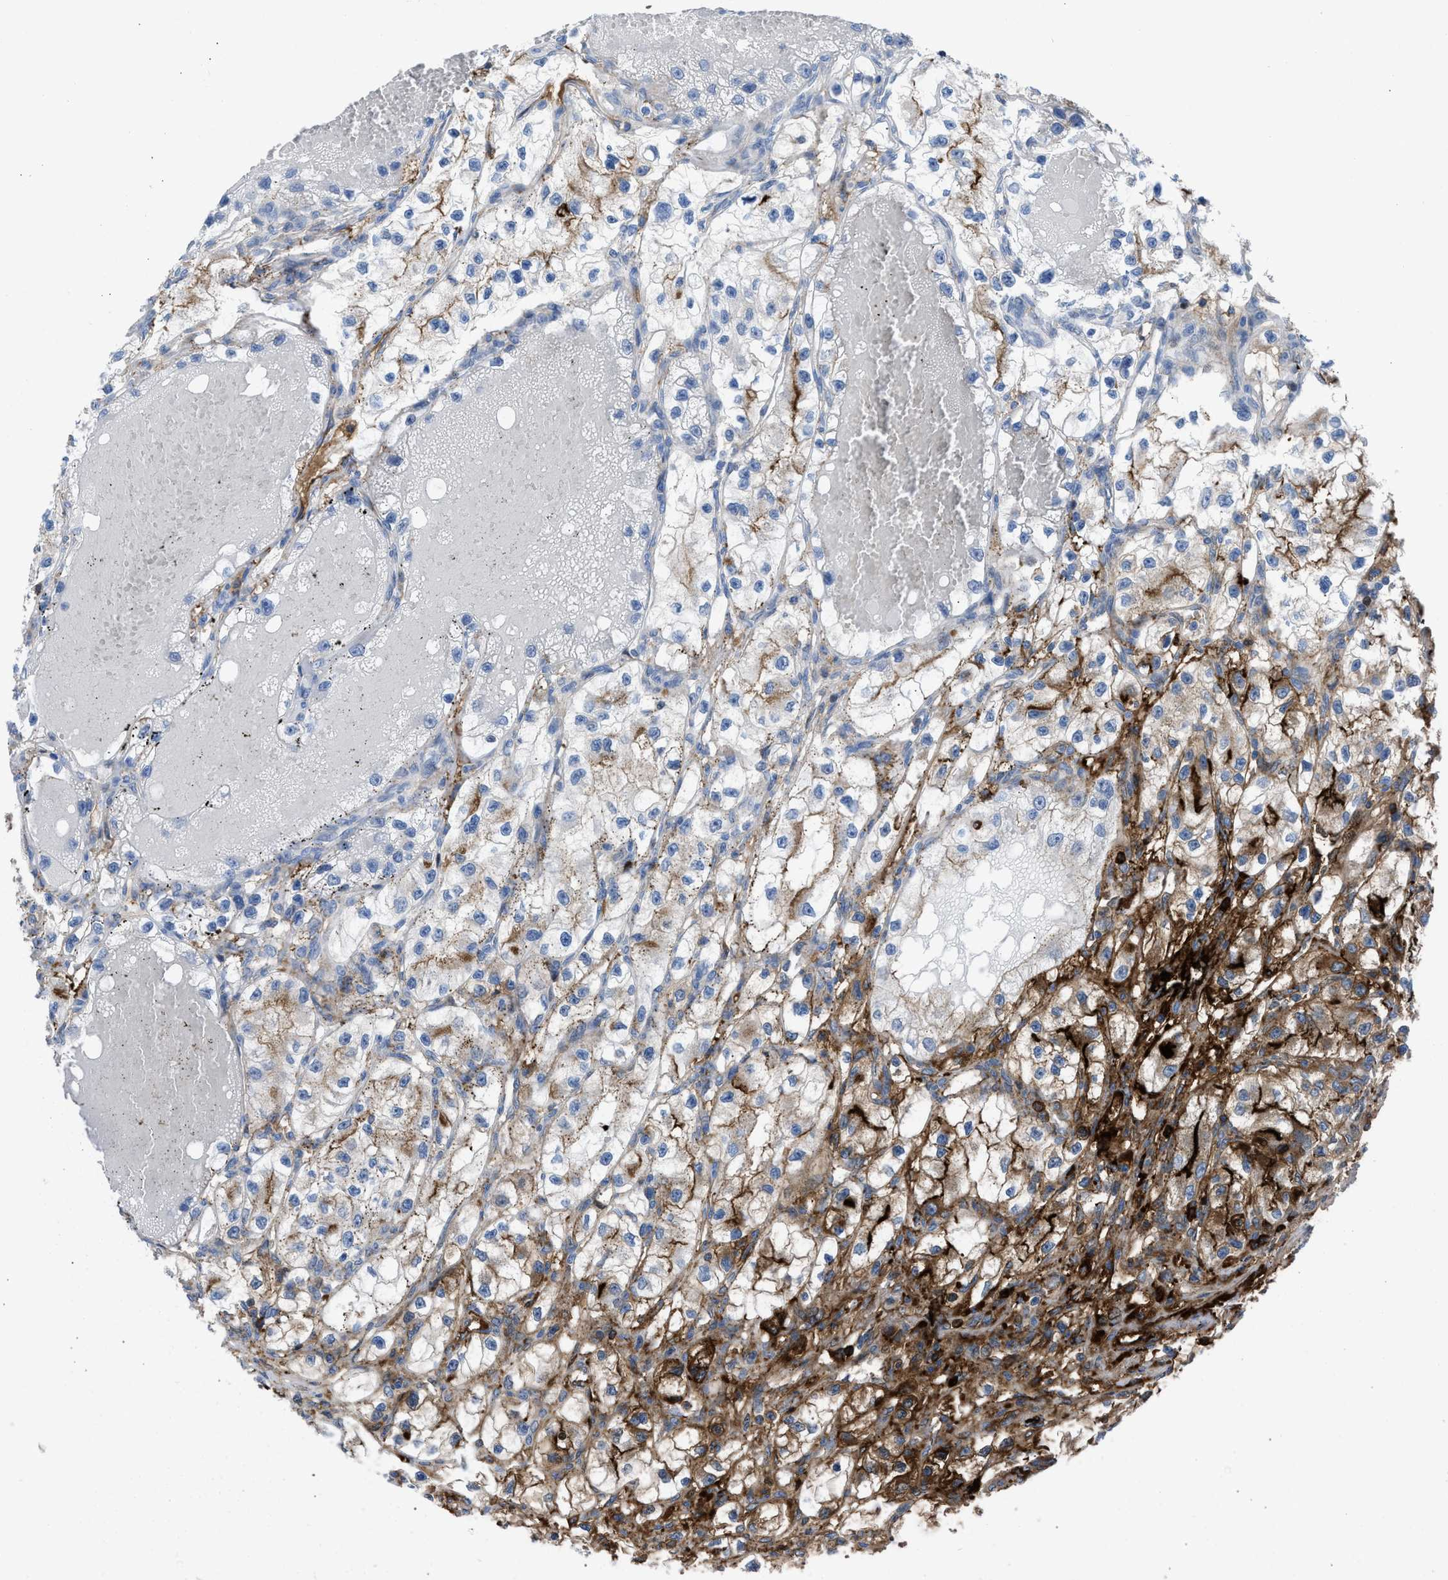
{"staining": {"intensity": "strong", "quantity": "<25%", "location": "cytoplasmic/membranous"}, "tissue": "renal cancer", "cell_type": "Tumor cells", "image_type": "cancer", "snomed": [{"axis": "morphology", "description": "Adenocarcinoma, NOS"}, {"axis": "topography", "description": "Kidney"}], "caption": "DAB (3,3'-diaminobenzidine) immunohistochemical staining of human adenocarcinoma (renal) reveals strong cytoplasmic/membranous protein positivity in about <25% of tumor cells. (Stains: DAB (3,3'-diaminobenzidine) in brown, nuclei in blue, Microscopy: brightfield microscopy at high magnification).", "gene": "LEF1", "patient": {"sex": "female", "age": 57}}